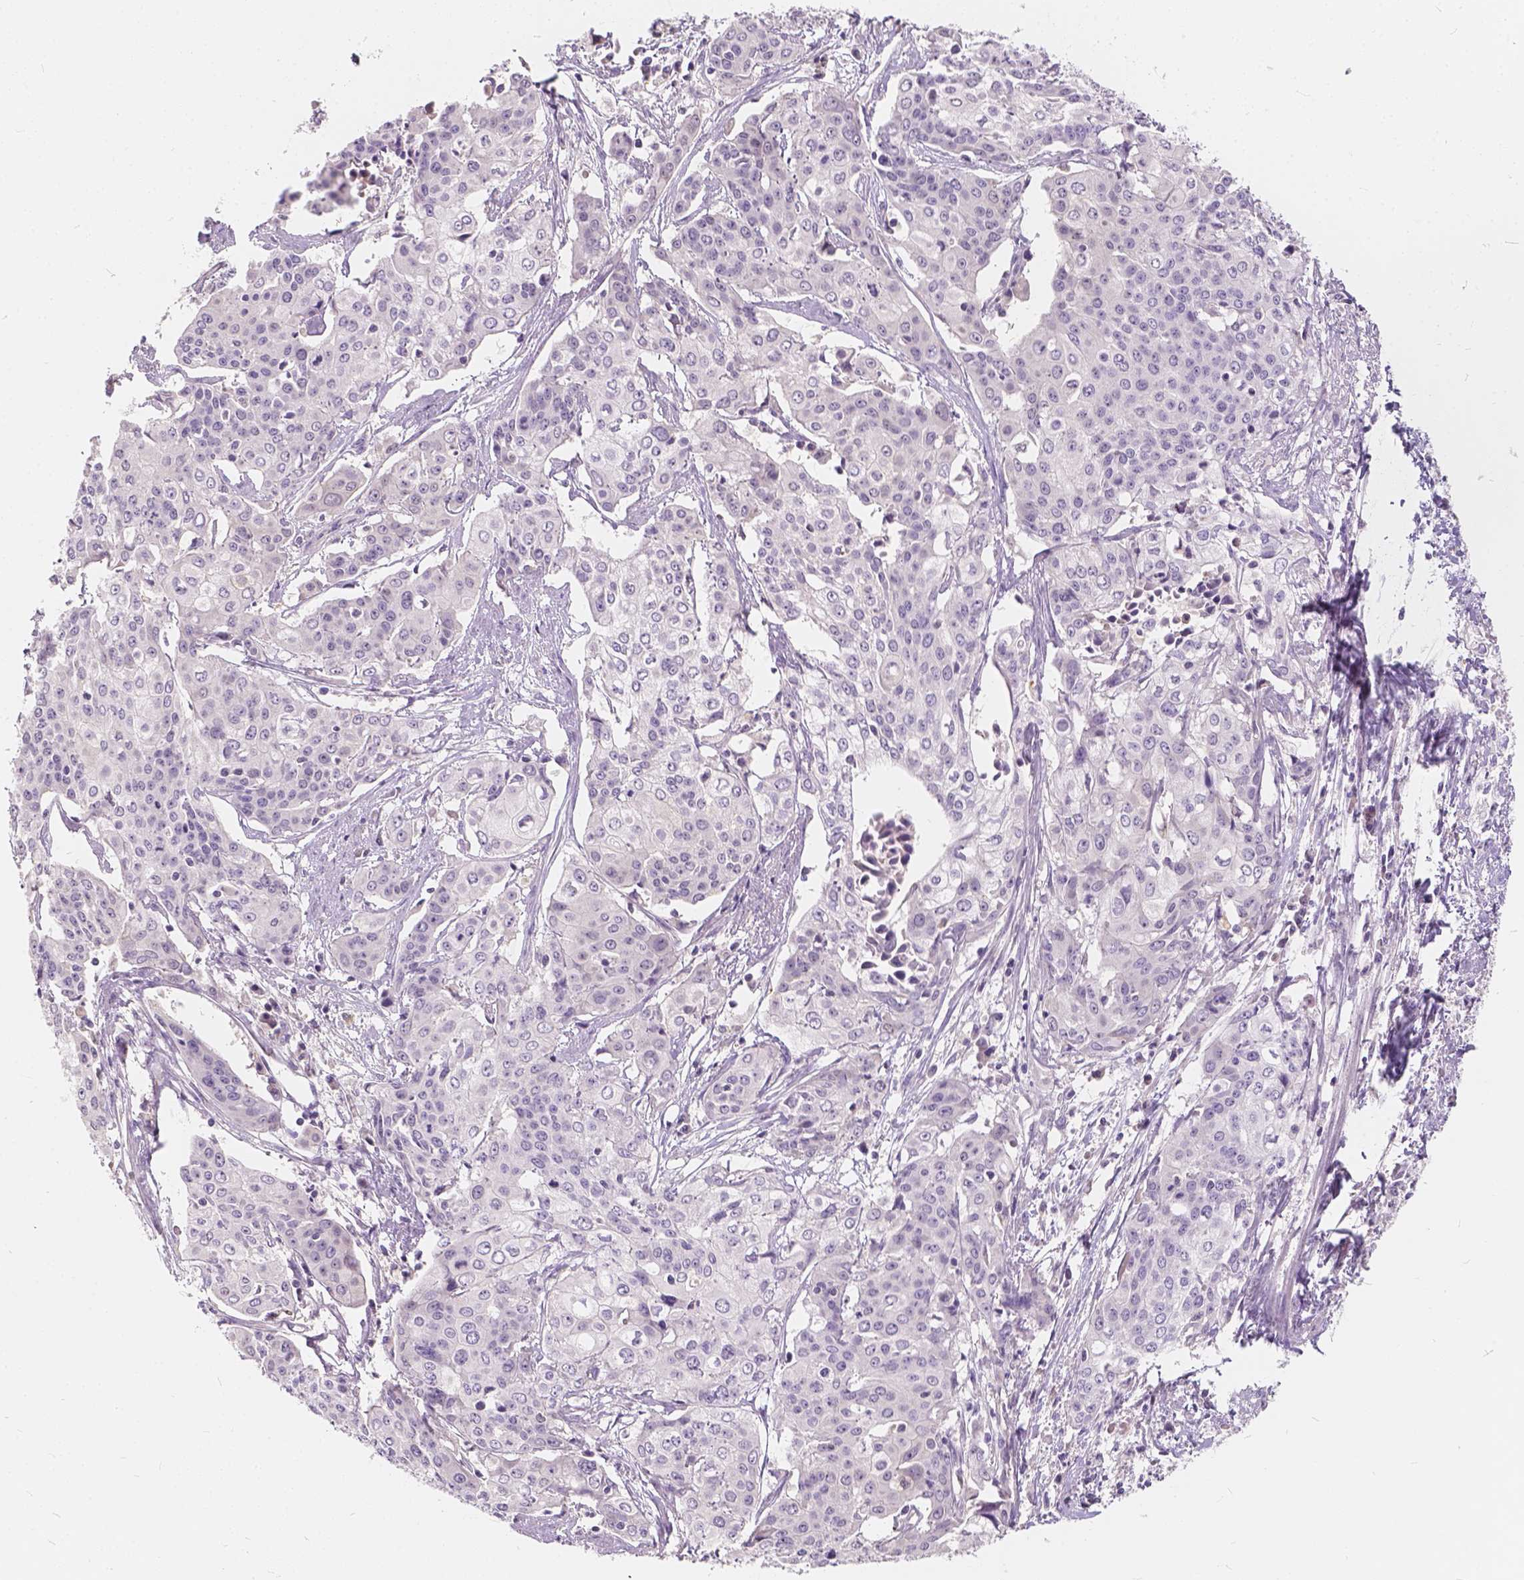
{"staining": {"intensity": "negative", "quantity": "none", "location": "none"}, "tissue": "cervical cancer", "cell_type": "Tumor cells", "image_type": "cancer", "snomed": [{"axis": "morphology", "description": "Squamous cell carcinoma, NOS"}, {"axis": "topography", "description": "Cervix"}], "caption": "High power microscopy image of an immunohistochemistry (IHC) photomicrograph of squamous cell carcinoma (cervical), revealing no significant positivity in tumor cells.", "gene": "KIAA0513", "patient": {"sex": "female", "age": 39}}